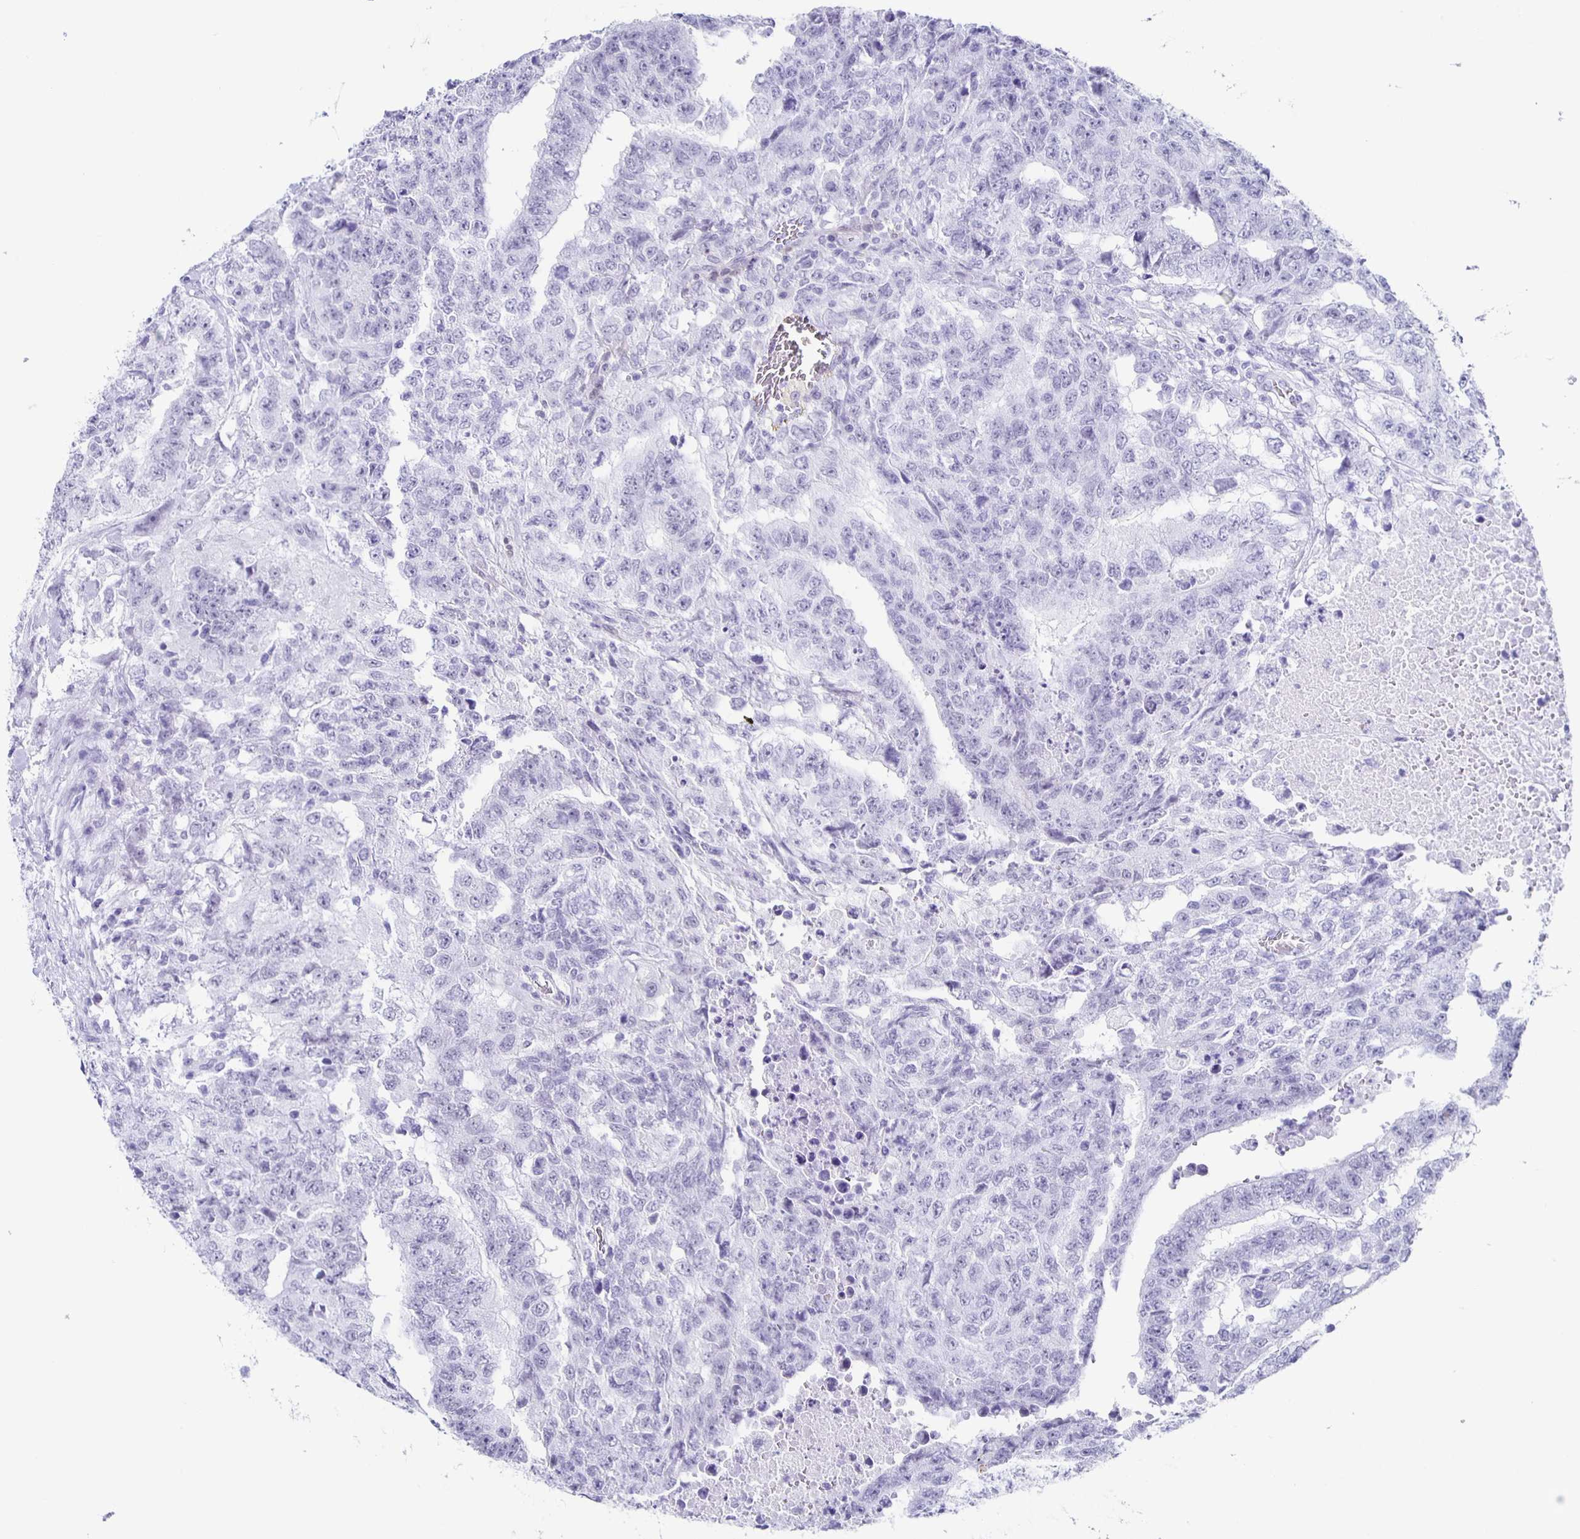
{"staining": {"intensity": "negative", "quantity": "none", "location": "none"}, "tissue": "testis cancer", "cell_type": "Tumor cells", "image_type": "cancer", "snomed": [{"axis": "morphology", "description": "Carcinoma, Embryonal, NOS"}, {"axis": "topography", "description": "Testis"}], "caption": "This is a photomicrograph of immunohistochemistry staining of testis cancer, which shows no positivity in tumor cells. (IHC, brightfield microscopy, high magnification).", "gene": "TPPP", "patient": {"sex": "male", "age": 24}}